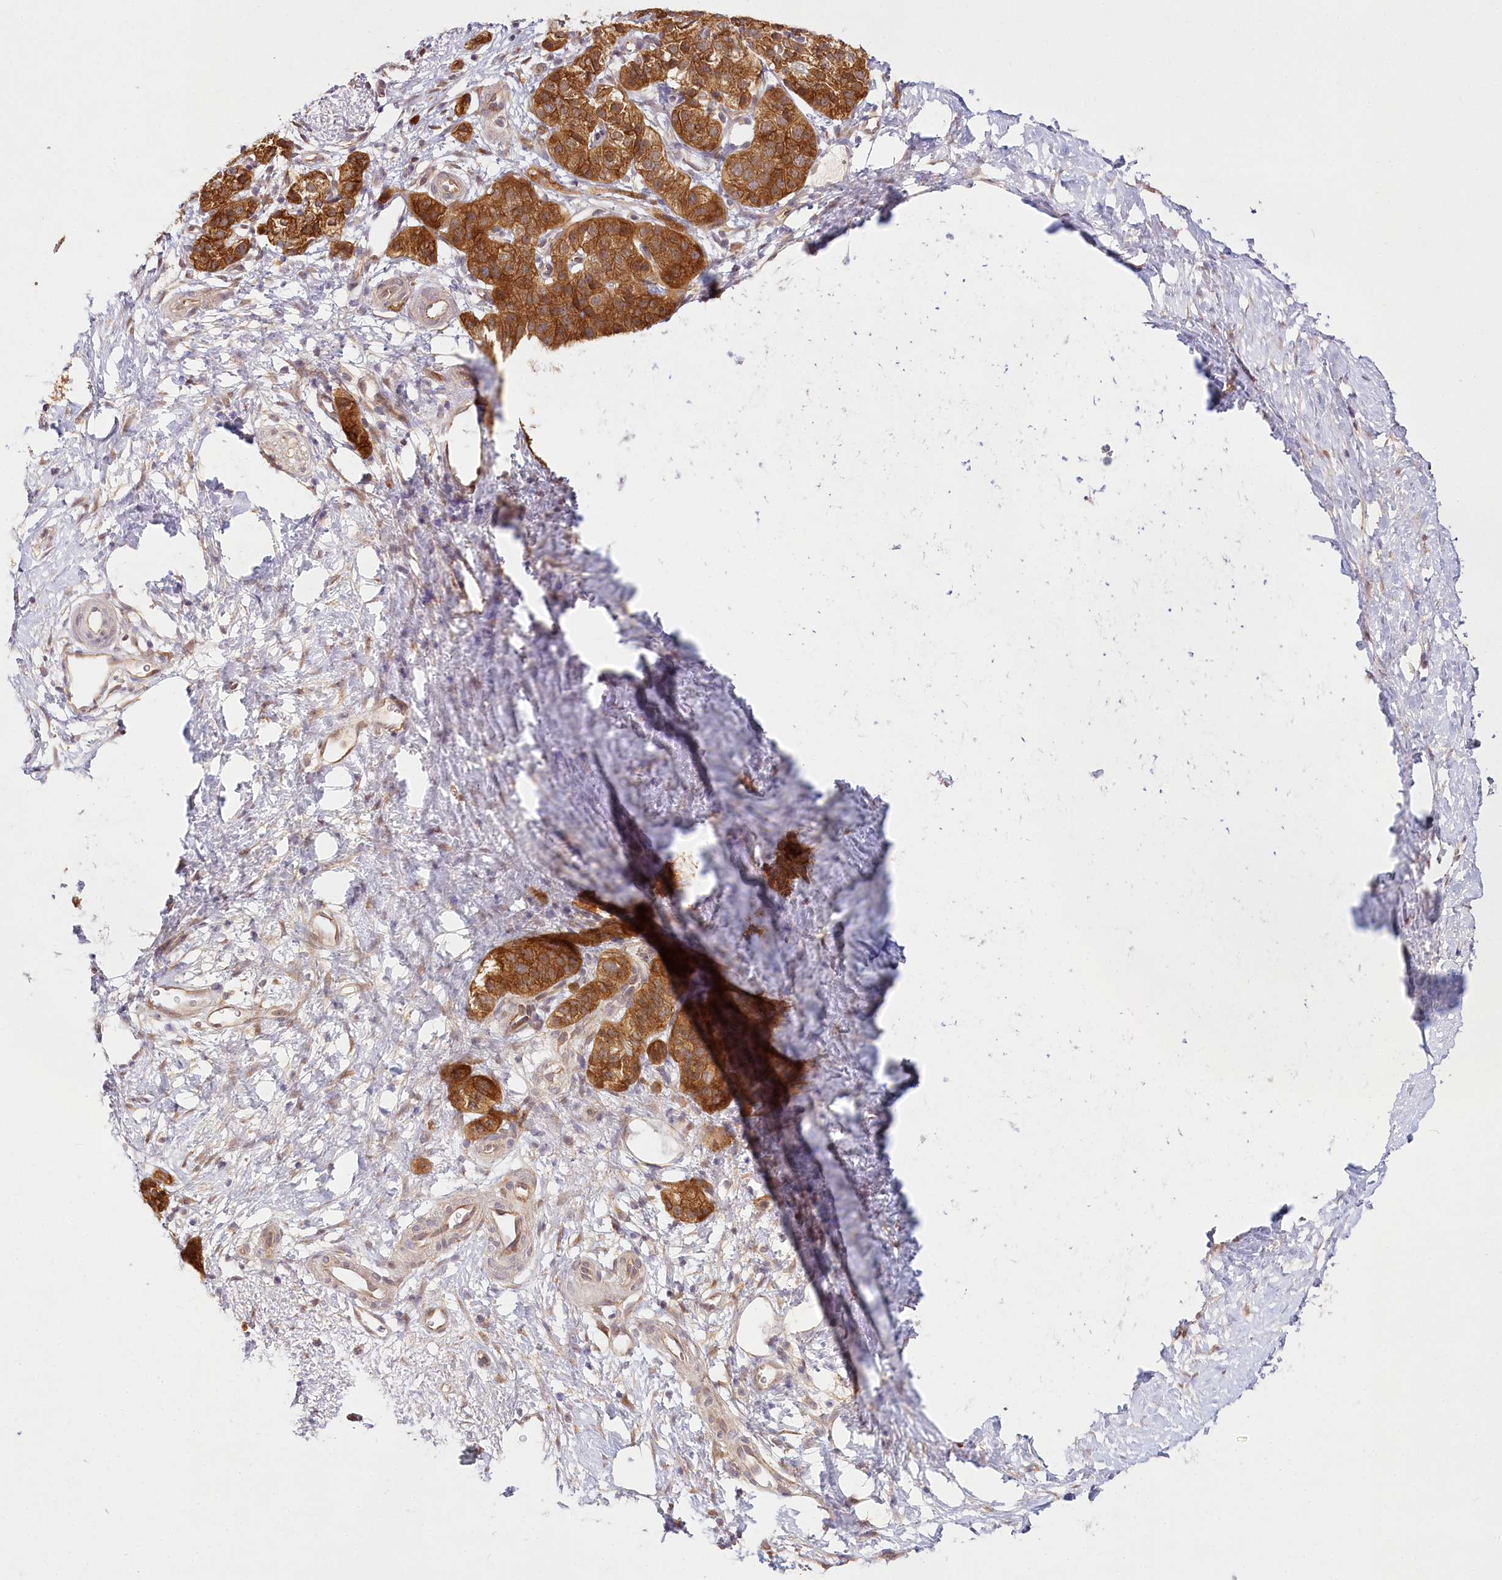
{"staining": {"intensity": "moderate", "quantity": ">75%", "location": "cytoplasmic/membranous"}, "tissue": "pancreatic cancer", "cell_type": "Tumor cells", "image_type": "cancer", "snomed": [{"axis": "morphology", "description": "Adenocarcinoma, NOS"}, {"axis": "topography", "description": "Pancreas"}], "caption": "The image shows staining of pancreatic adenocarcinoma, revealing moderate cytoplasmic/membranous protein positivity (brown color) within tumor cells.", "gene": "INPP4B", "patient": {"sex": "male", "age": 50}}